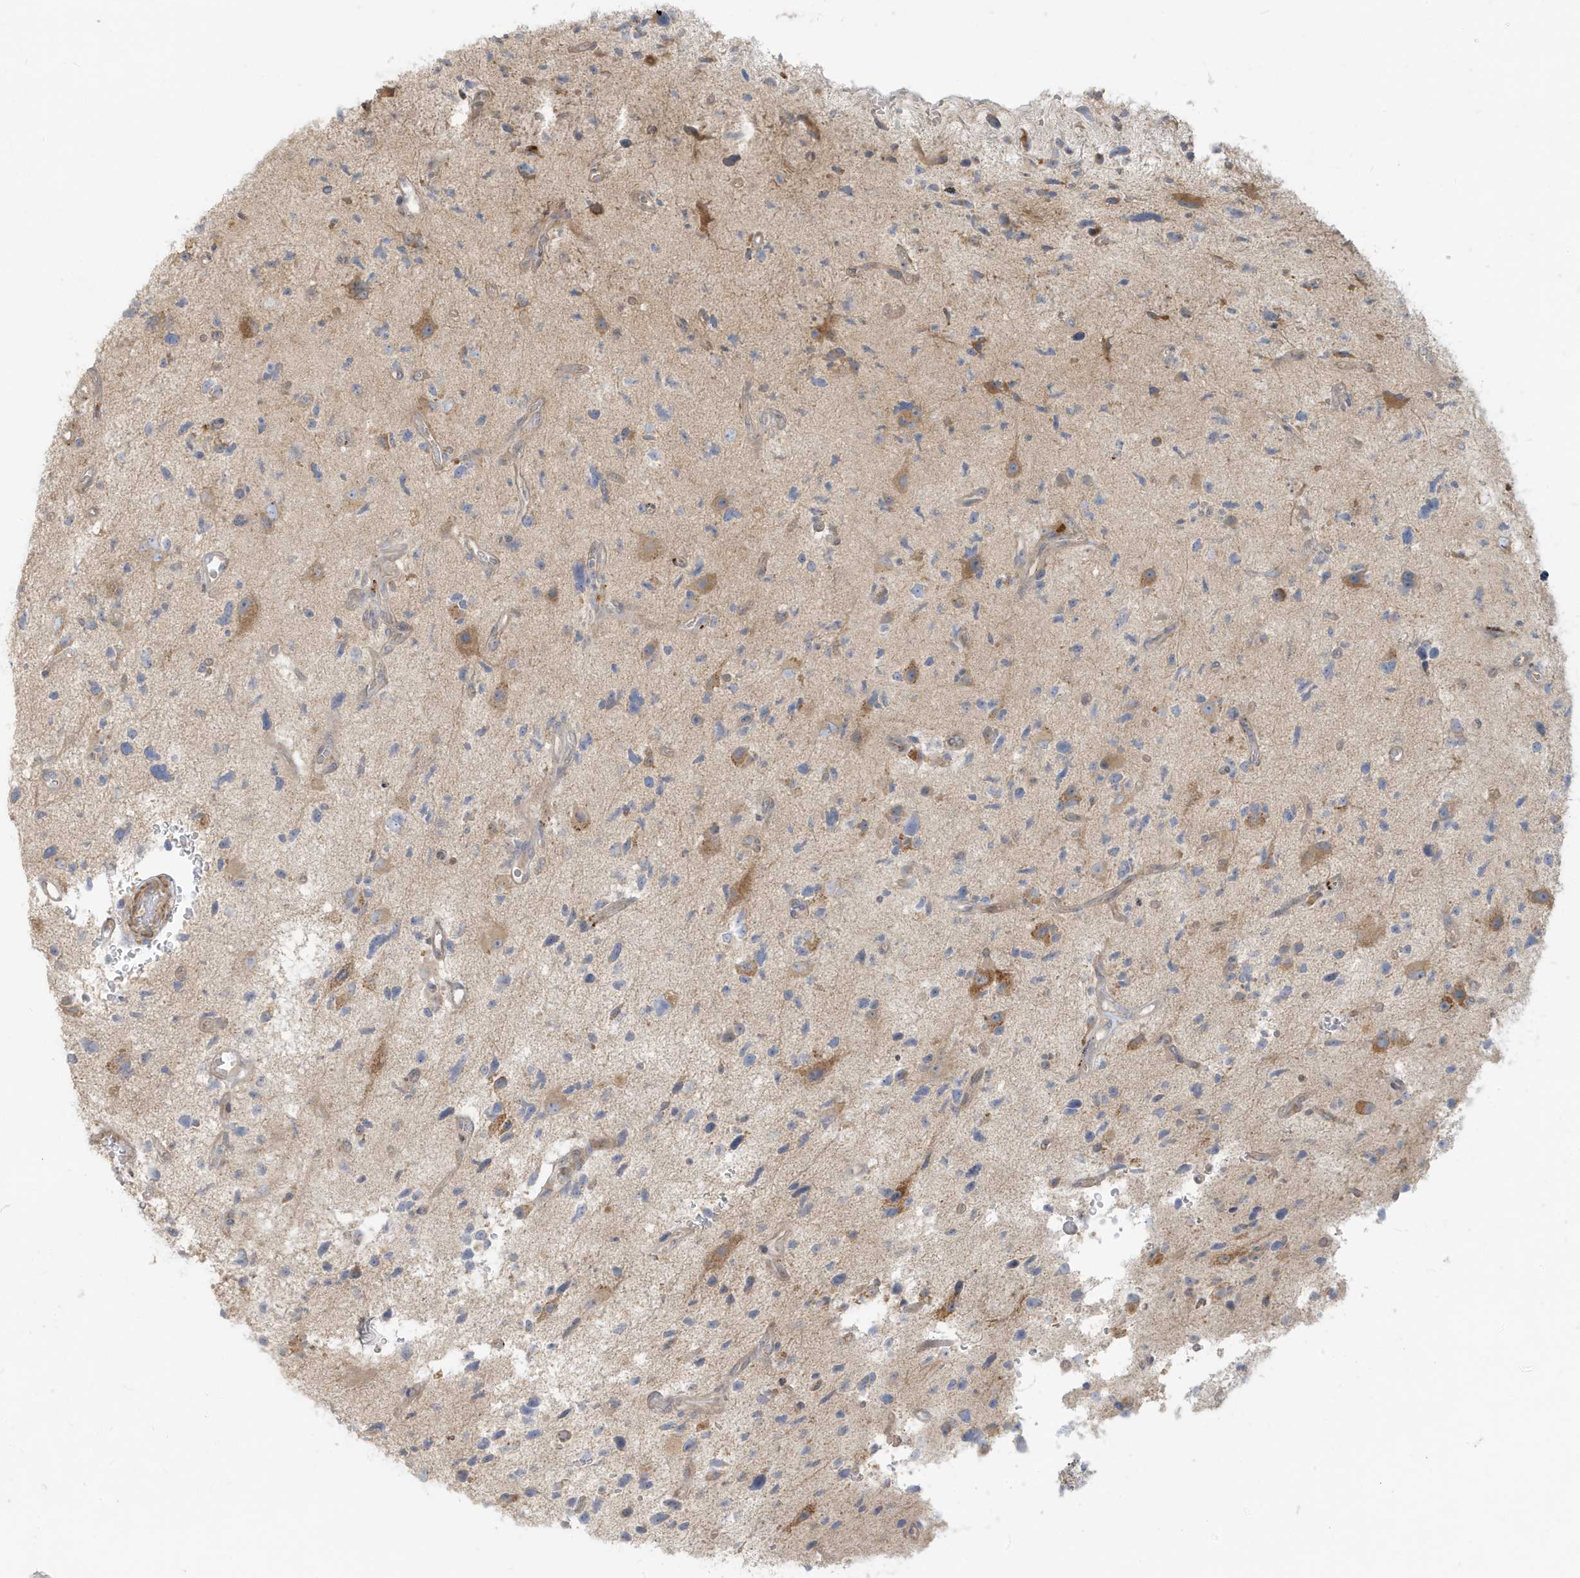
{"staining": {"intensity": "negative", "quantity": "none", "location": "none"}, "tissue": "glioma", "cell_type": "Tumor cells", "image_type": "cancer", "snomed": [{"axis": "morphology", "description": "Glioma, malignant, High grade"}, {"axis": "topography", "description": "Brain"}], "caption": "Immunohistochemical staining of human glioma displays no significant staining in tumor cells.", "gene": "MCOLN1", "patient": {"sex": "male", "age": 33}}